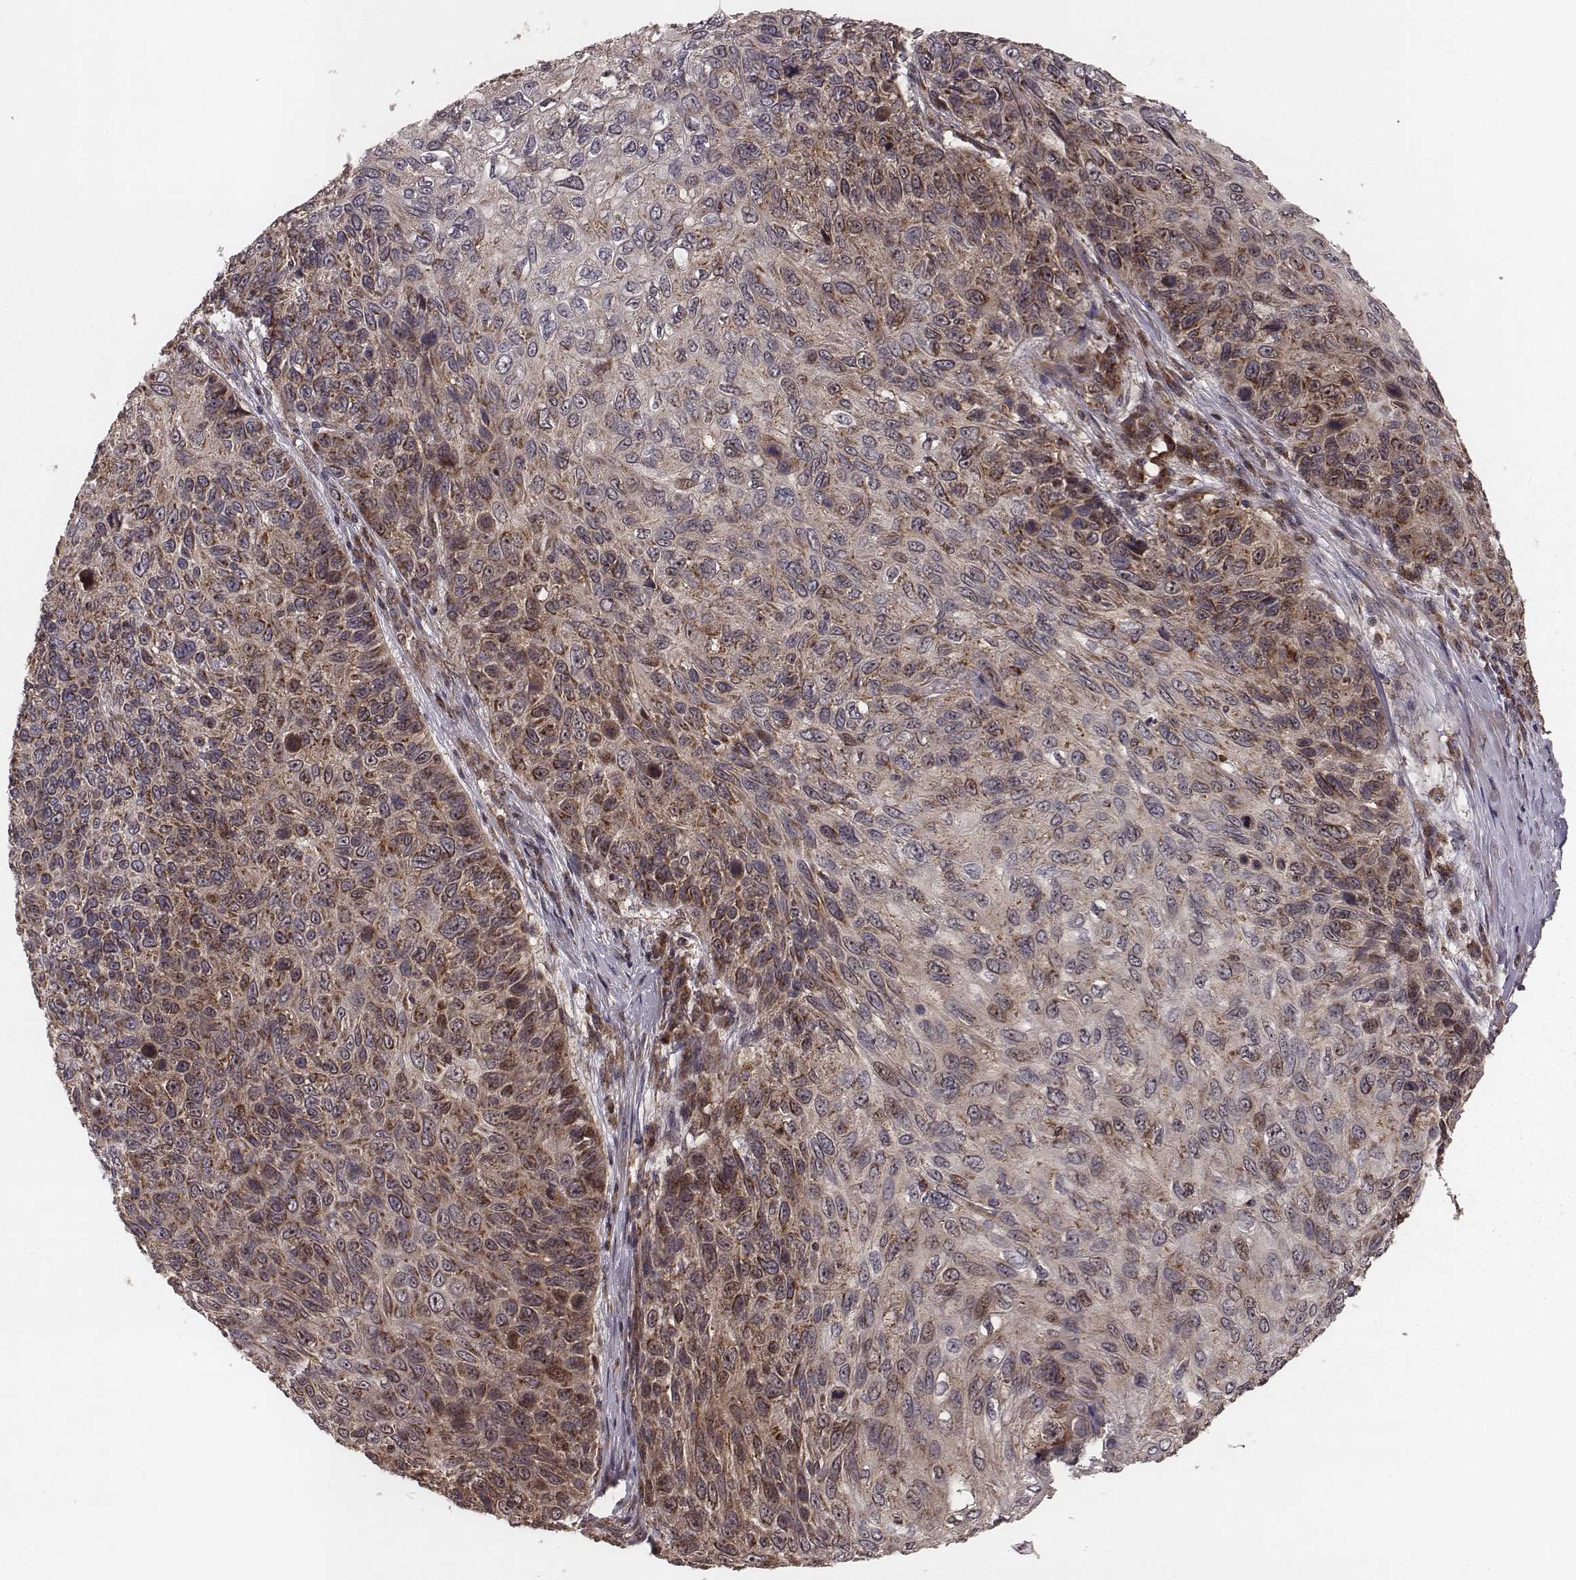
{"staining": {"intensity": "strong", "quantity": "25%-75%", "location": "cytoplasmic/membranous"}, "tissue": "skin cancer", "cell_type": "Tumor cells", "image_type": "cancer", "snomed": [{"axis": "morphology", "description": "Squamous cell carcinoma, NOS"}, {"axis": "topography", "description": "Skin"}], "caption": "High-power microscopy captured an immunohistochemistry photomicrograph of skin cancer (squamous cell carcinoma), revealing strong cytoplasmic/membranous staining in approximately 25%-75% of tumor cells.", "gene": "ZDHHC21", "patient": {"sex": "male", "age": 92}}